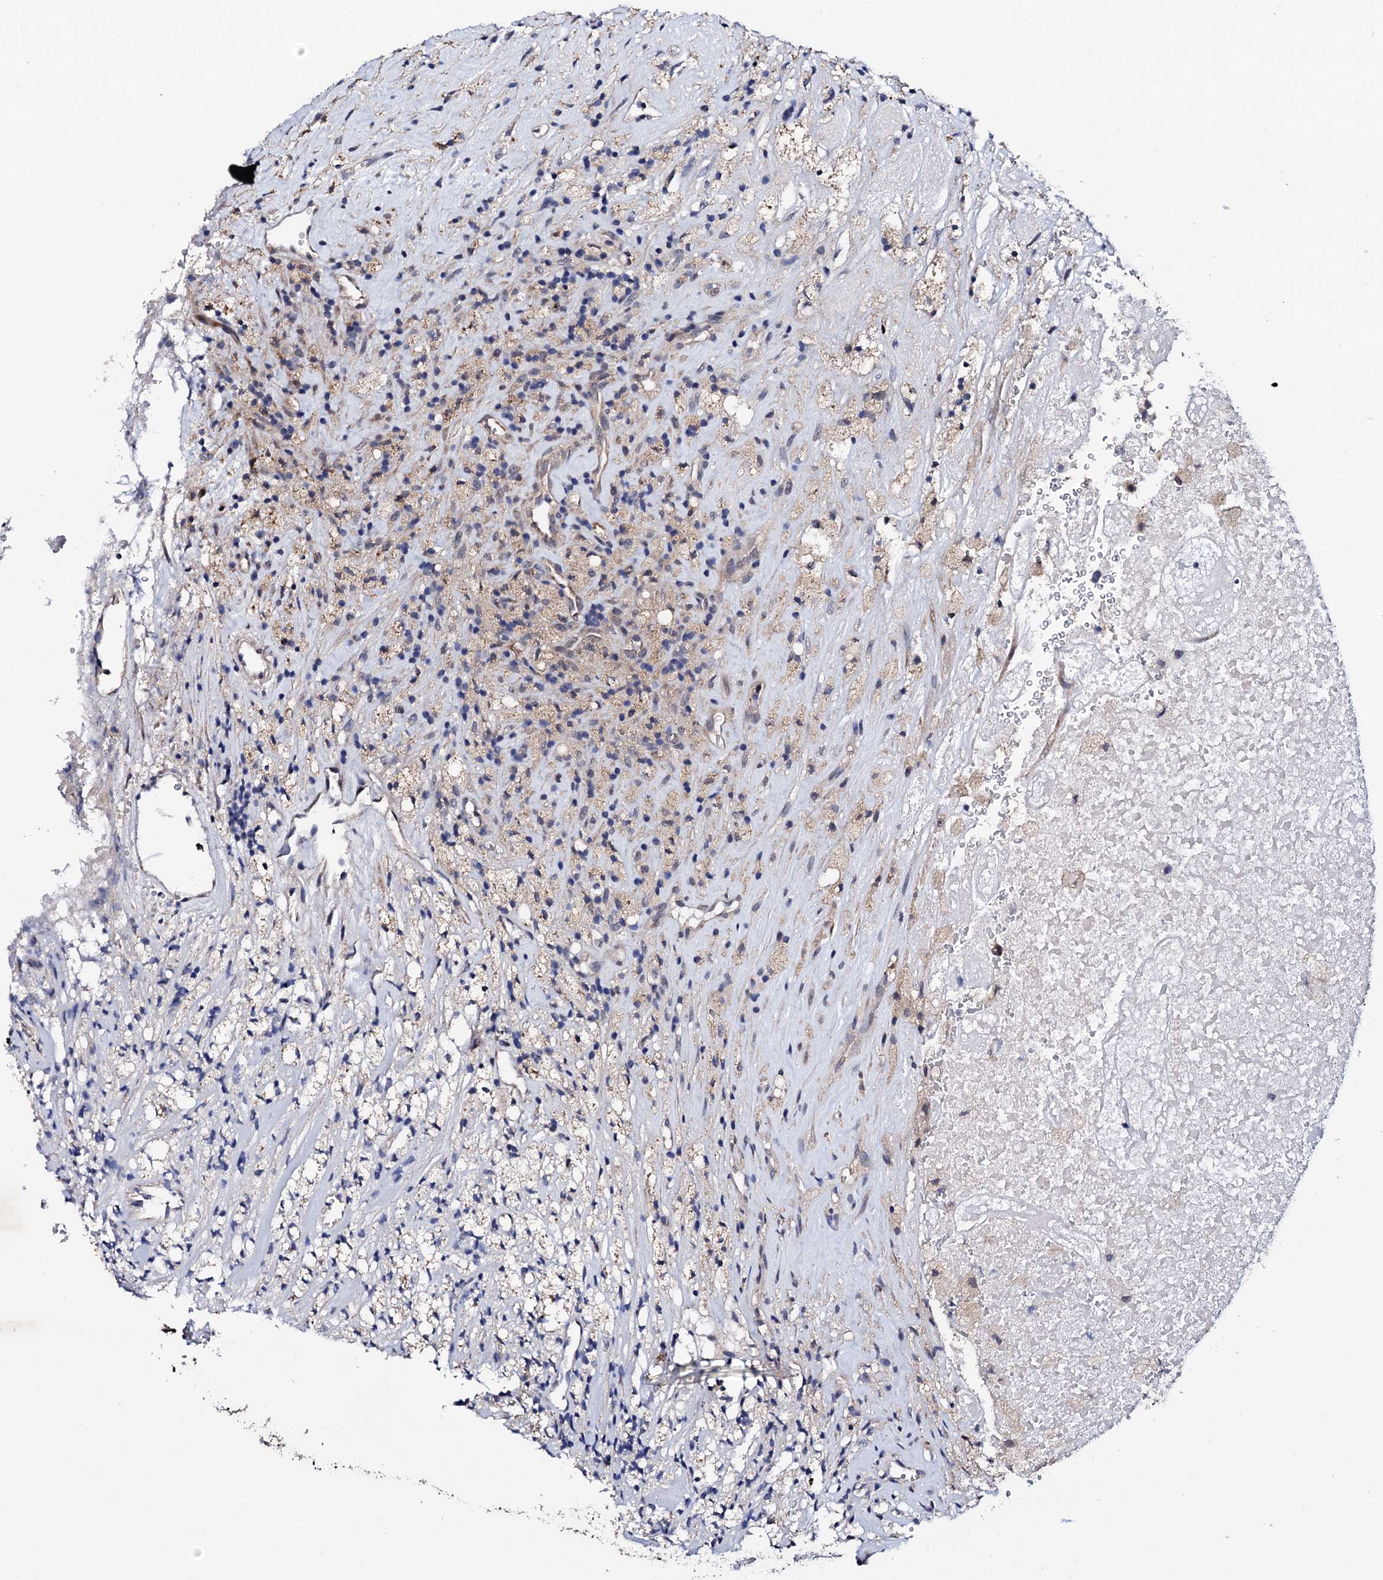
{"staining": {"intensity": "weak", "quantity": "<25%", "location": "cytoplasmic/membranous"}, "tissue": "glioma", "cell_type": "Tumor cells", "image_type": "cancer", "snomed": [{"axis": "morphology", "description": "Glioma, malignant, High grade"}, {"axis": "topography", "description": "Brain"}], "caption": "Tumor cells show no significant staining in high-grade glioma (malignant).", "gene": "IP6K1", "patient": {"sex": "male", "age": 69}}